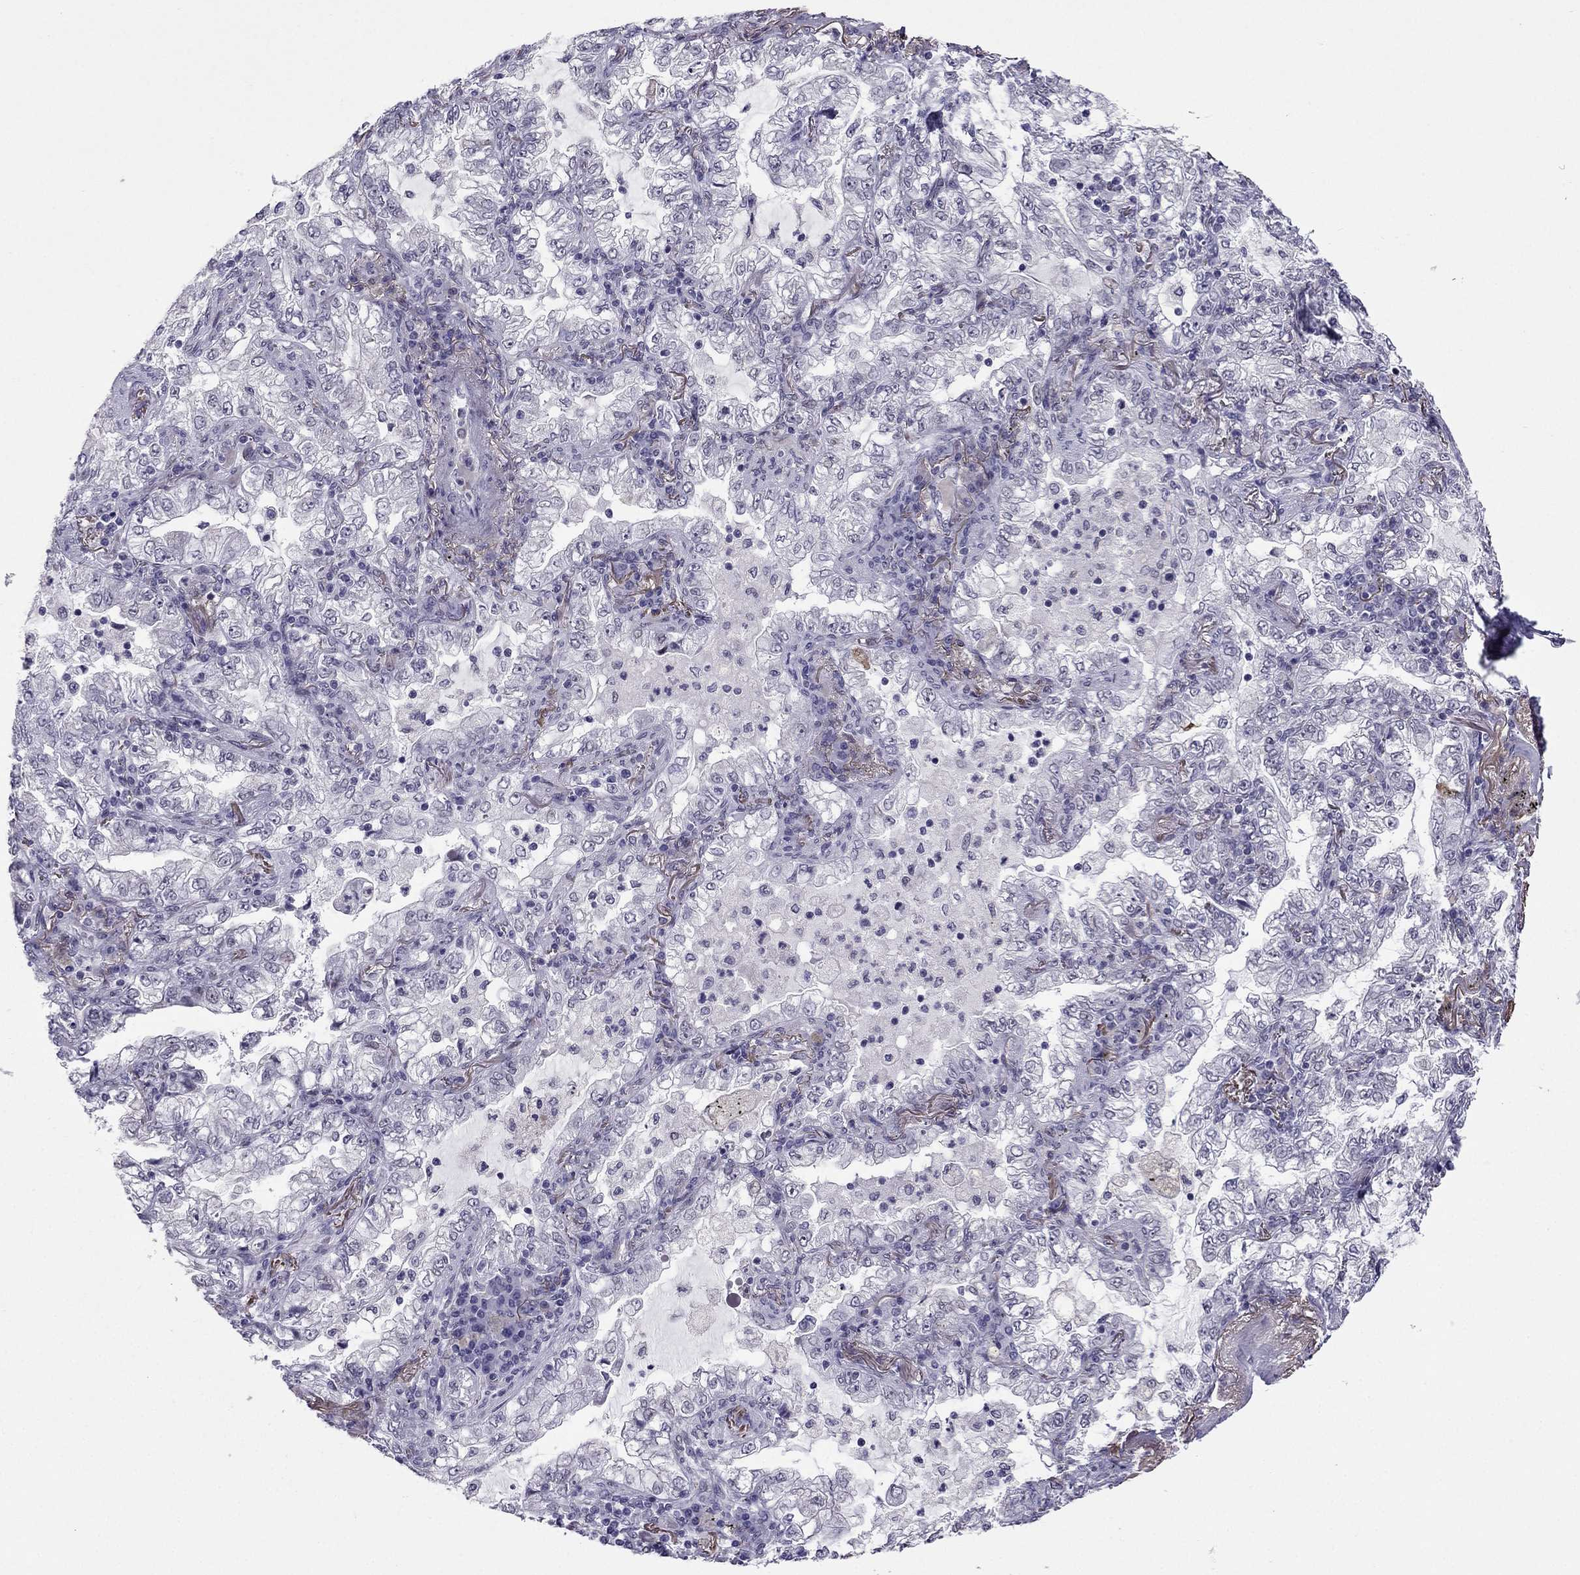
{"staining": {"intensity": "negative", "quantity": "none", "location": "none"}, "tissue": "lung cancer", "cell_type": "Tumor cells", "image_type": "cancer", "snomed": [{"axis": "morphology", "description": "Adenocarcinoma, NOS"}, {"axis": "topography", "description": "Lung"}], "caption": "Tumor cells are negative for protein expression in human adenocarcinoma (lung). (DAB immunohistochemistry (IHC) visualized using brightfield microscopy, high magnification).", "gene": "MYLK3", "patient": {"sex": "female", "age": 73}}